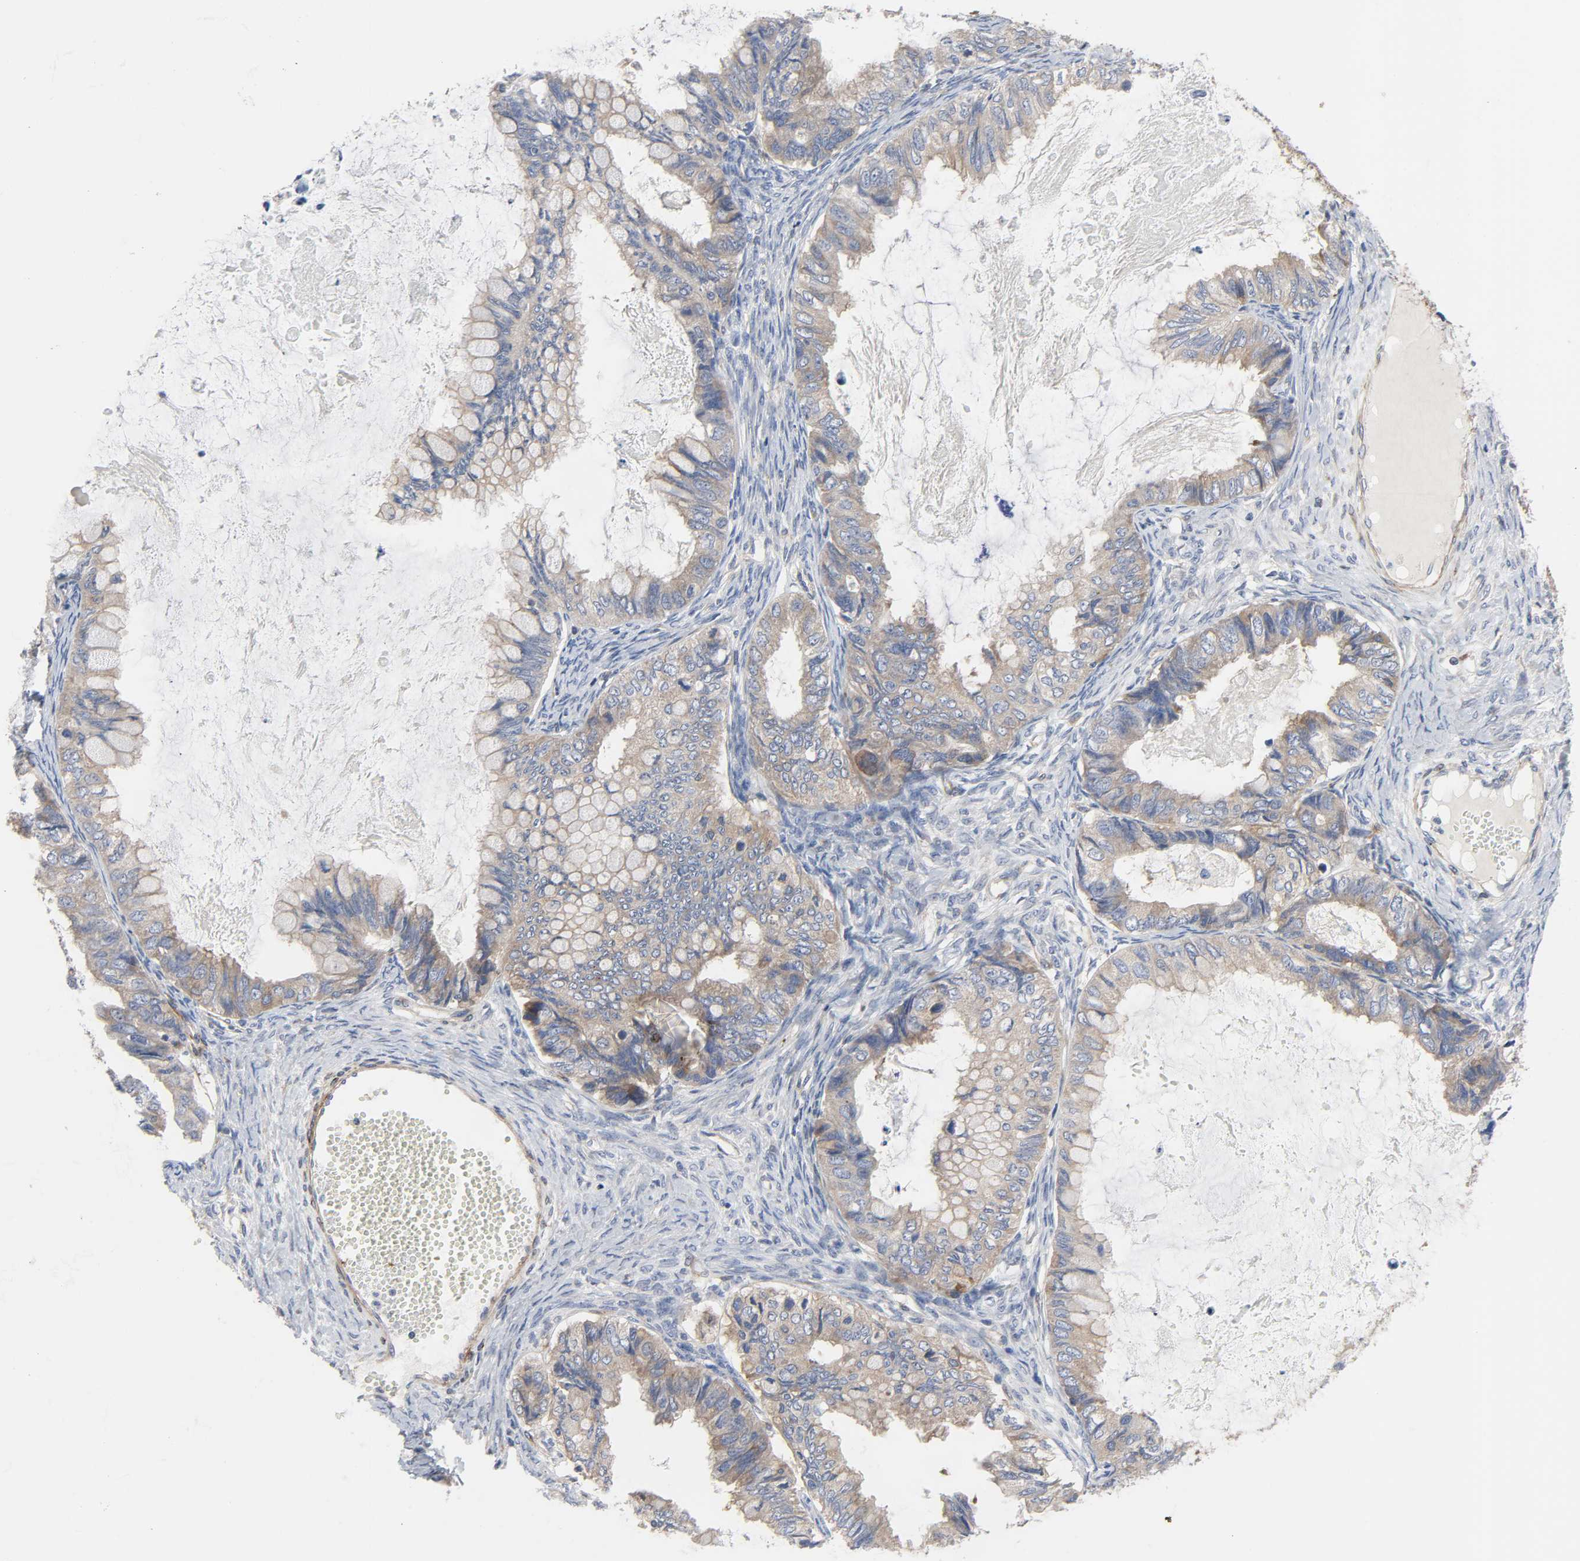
{"staining": {"intensity": "weak", "quantity": ">75%", "location": "cytoplasmic/membranous"}, "tissue": "ovarian cancer", "cell_type": "Tumor cells", "image_type": "cancer", "snomed": [{"axis": "morphology", "description": "Cystadenocarcinoma, mucinous, NOS"}, {"axis": "topography", "description": "Ovary"}], "caption": "High-power microscopy captured an immunohistochemistry (IHC) micrograph of ovarian mucinous cystadenocarcinoma, revealing weak cytoplasmic/membranous expression in about >75% of tumor cells. (Stains: DAB (3,3'-diaminobenzidine) in brown, nuclei in blue, Microscopy: brightfield microscopy at high magnification).", "gene": "ARHGAP1", "patient": {"sex": "female", "age": 80}}